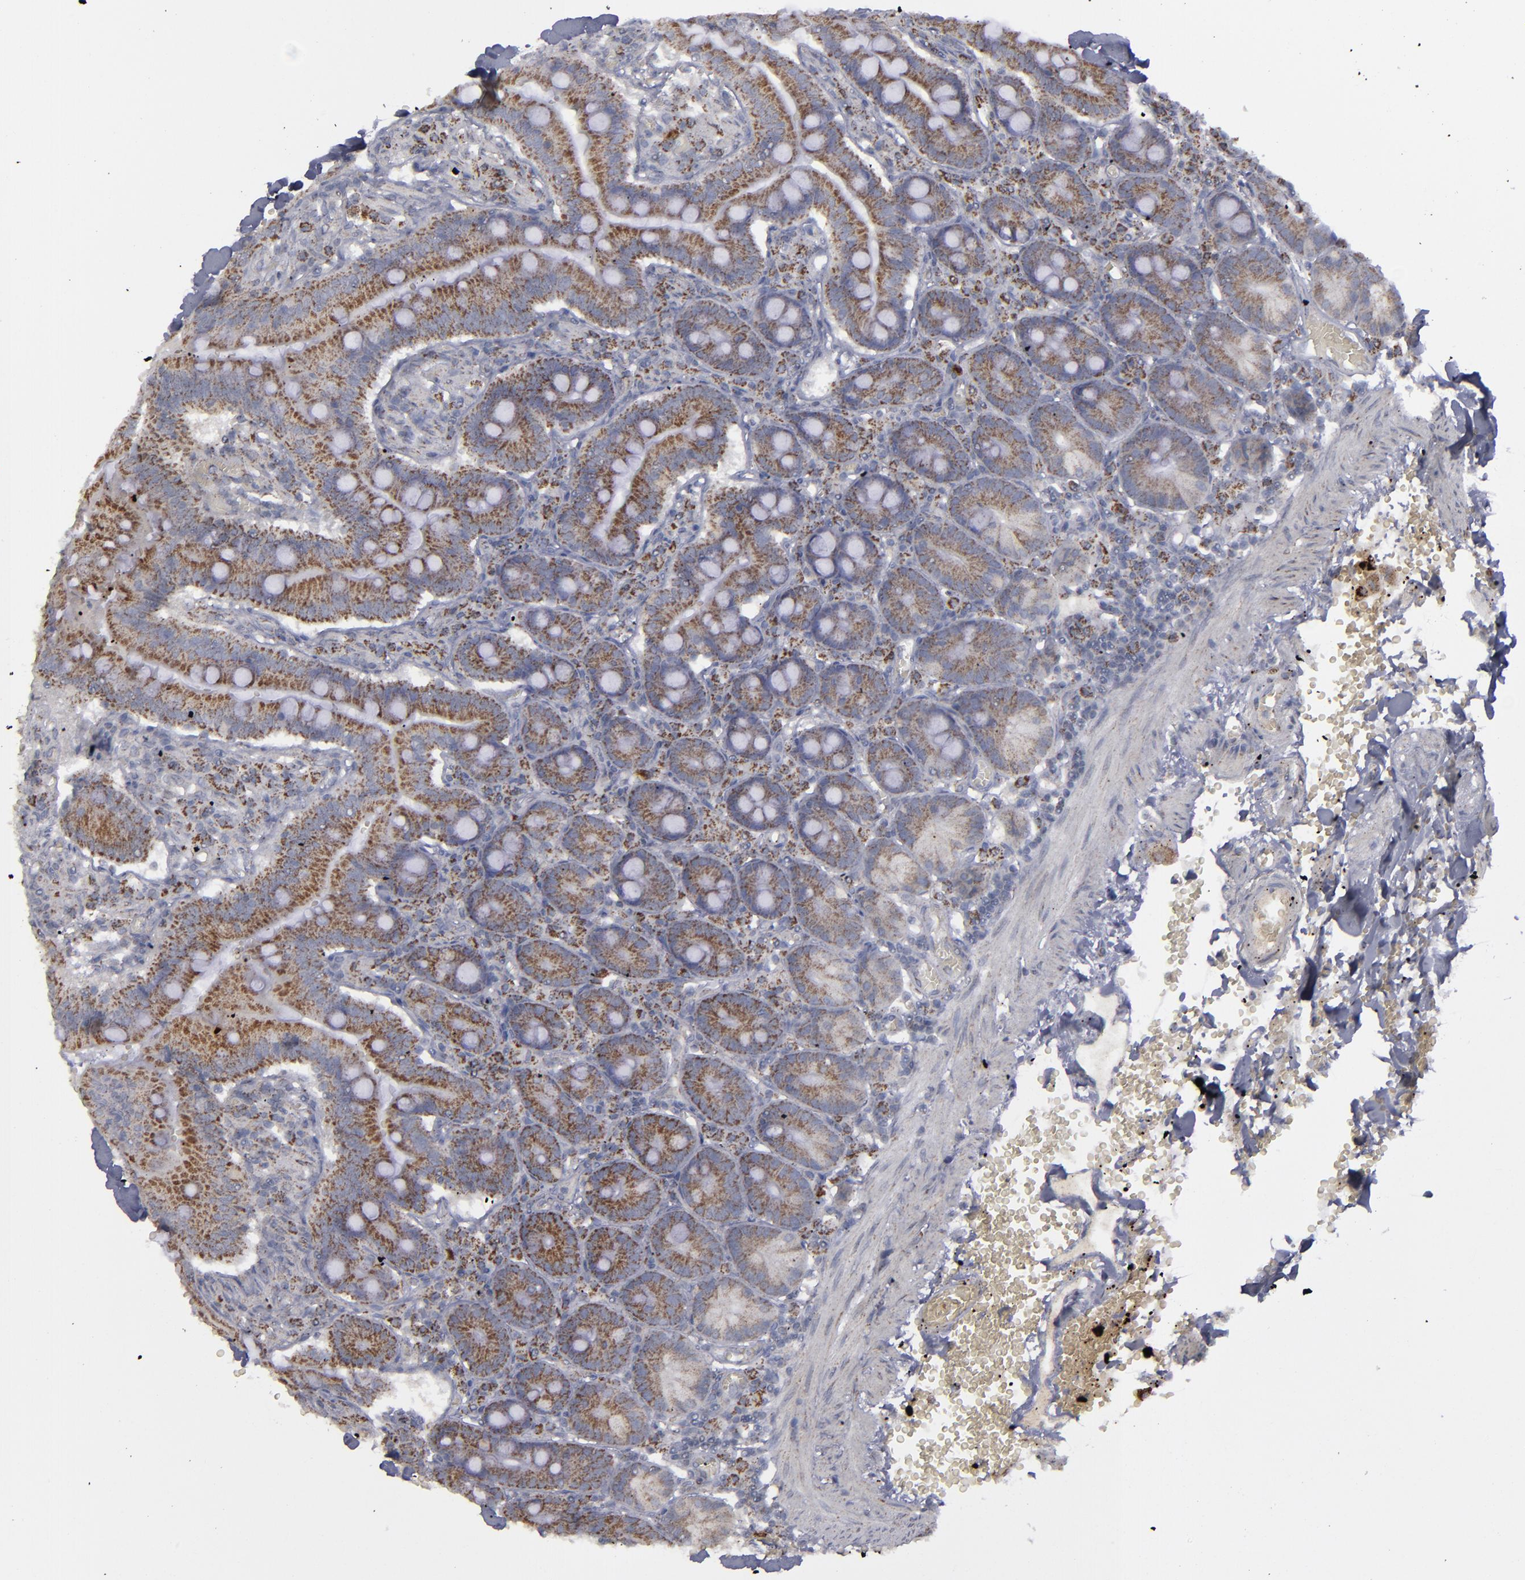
{"staining": {"intensity": "moderate", "quantity": ">75%", "location": "cytoplasmic/membranous"}, "tissue": "small intestine", "cell_type": "Glandular cells", "image_type": "normal", "snomed": [{"axis": "morphology", "description": "Normal tissue, NOS"}, {"axis": "topography", "description": "Small intestine"}], "caption": "A high-resolution photomicrograph shows immunohistochemistry staining of normal small intestine, which displays moderate cytoplasmic/membranous staining in approximately >75% of glandular cells.", "gene": "MYOM2", "patient": {"sex": "male", "age": 71}}